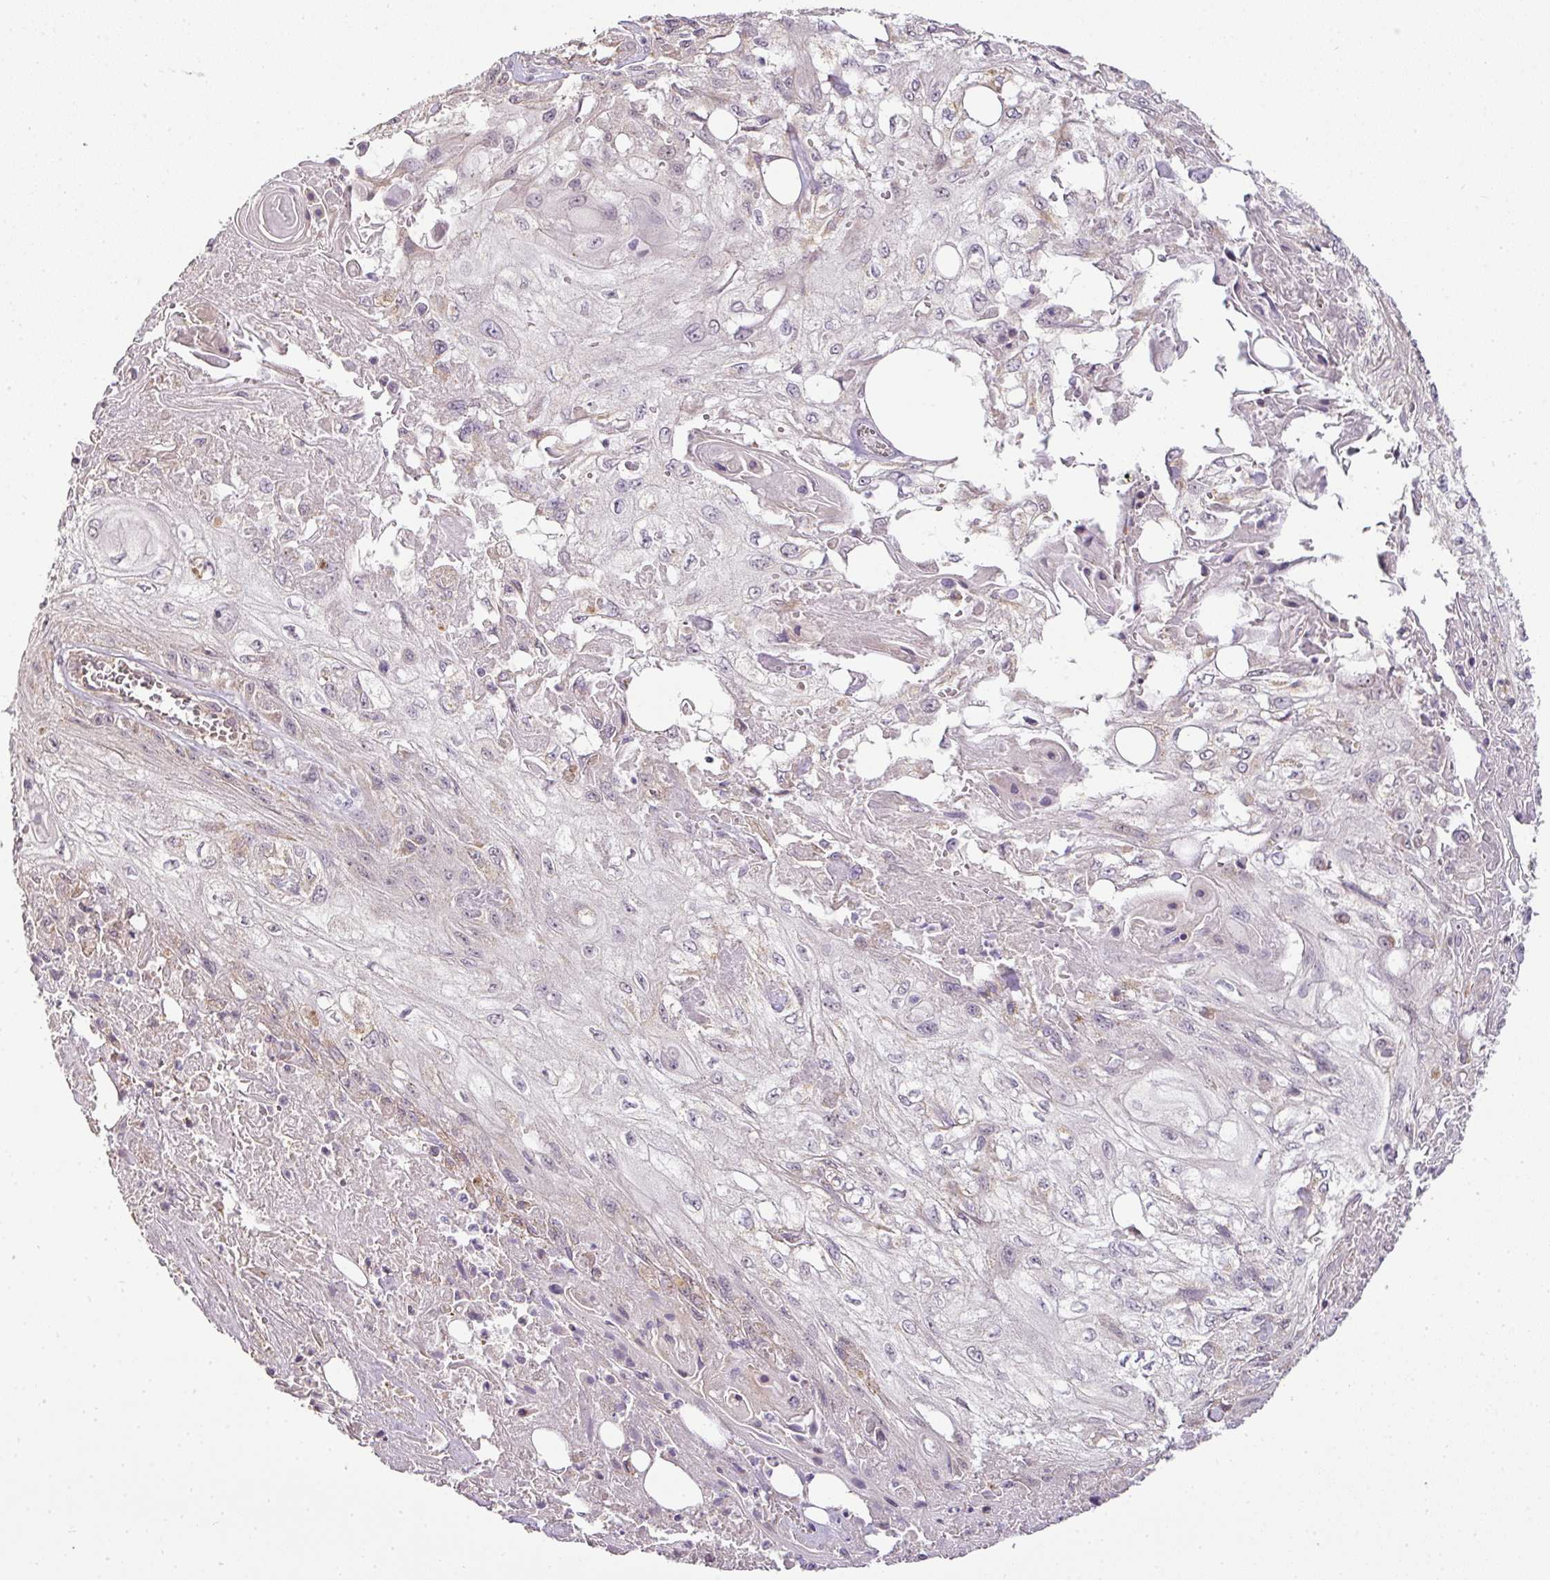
{"staining": {"intensity": "weak", "quantity": "<25%", "location": "cytoplasmic/membranous"}, "tissue": "skin cancer", "cell_type": "Tumor cells", "image_type": "cancer", "snomed": [{"axis": "morphology", "description": "Squamous cell carcinoma, NOS"}, {"axis": "morphology", "description": "Squamous cell carcinoma, metastatic, NOS"}, {"axis": "topography", "description": "Skin"}, {"axis": "topography", "description": "Lymph node"}], "caption": "IHC of metastatic squamous cell carcinoma (skin) reveals no expression in tumor cells.", "gene": "MYOM2", "patient": {"sex": "male", "age": 75}}